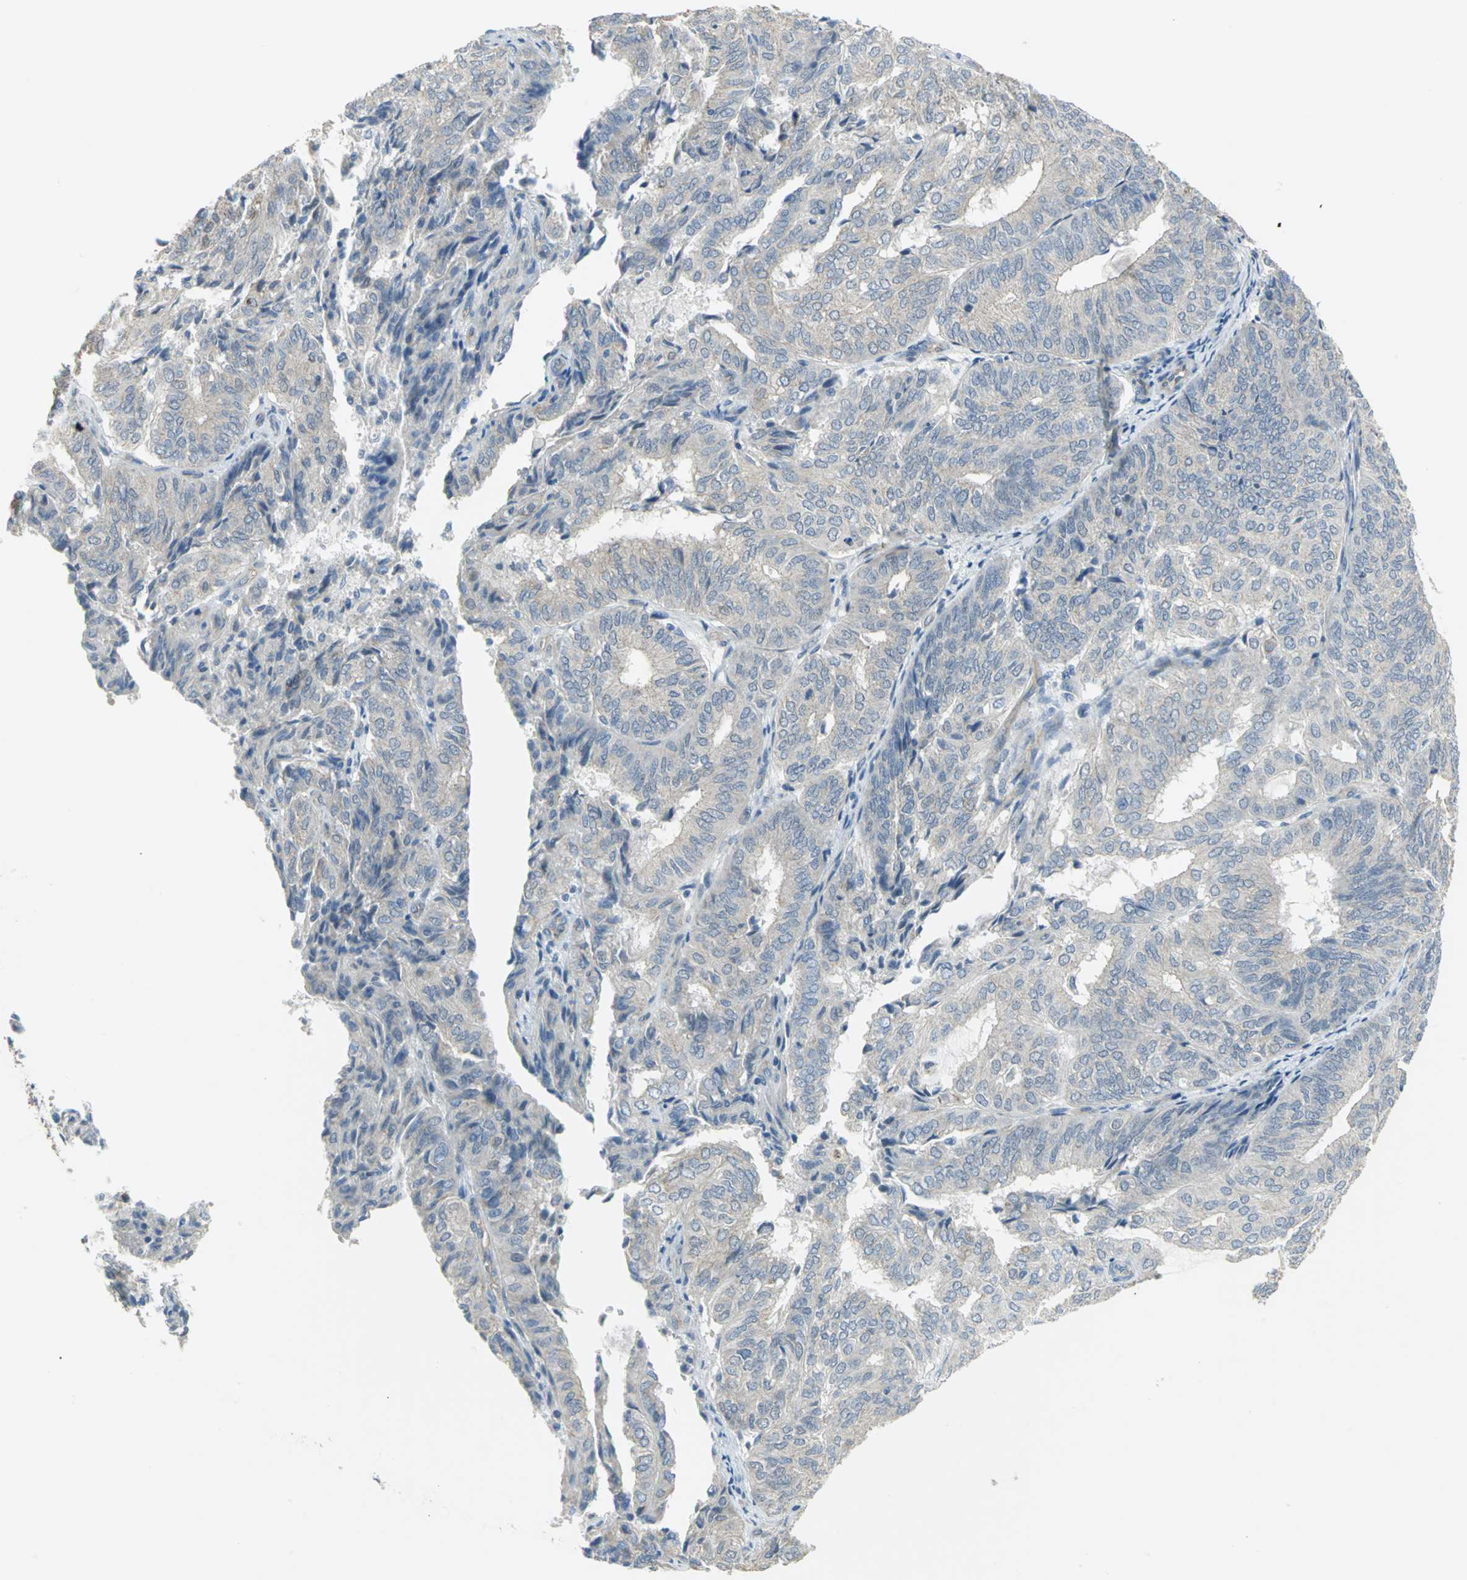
{"staining": {"intensity": "negative", "quantity": "none", "location": "none"}, "tissue": "endometrial cancer", "cell_type": "Tumor cells", "image_type": "cancer", "snomed": [{"axis": "morphology", "description": "Adenocarcinoma, NOS"}, {"axis": "topography", "description": "Uterus"}], "caption": "The immunohistochemistry micrograph has no significant expression in tumor cells of endometrial cancer (adenocarcinoma) tissue.", "gene": "HTR1F", "patient": {"sex": "female", "age": 60}}